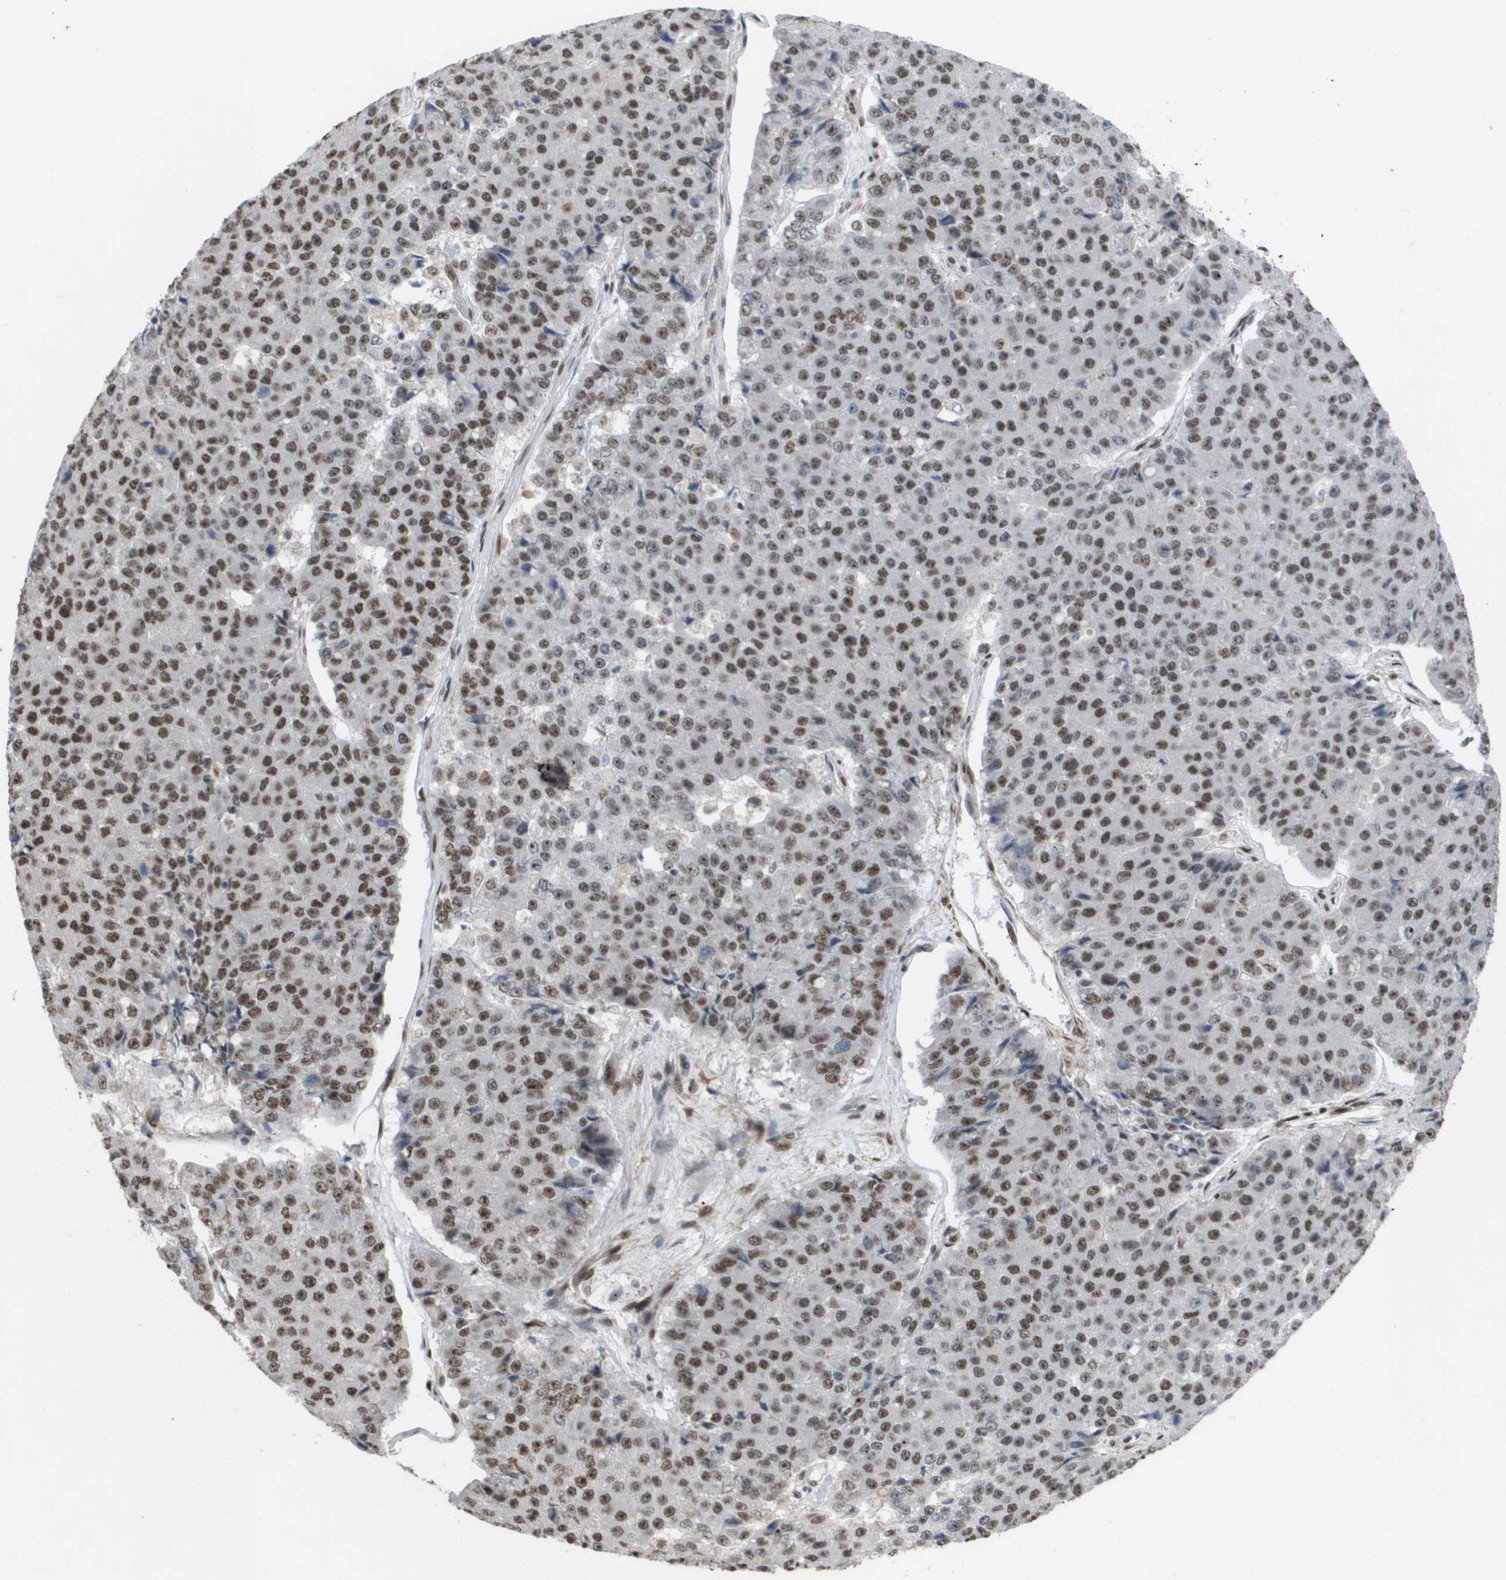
{"staining": {"intensity": "strong", "quantity": "25%-75%", "location": "nuclear"}, "tissue": "pancreatic cancer", "cell_type": "Tumor cells", "image_type": "cancer", "snomed": [{"axis": "morphology", "description": "Adenocarcinoma, NOS"}, {"axis": "topography", "description": "Pancreas"}], "caption": "A micrograph of human adenocarcinoma (pancreatic) stained for a protein displays strong nuclear brown staining in tumor cells.", "gene": "CDT1", "patient": {"sex": "male", "age": 50}}